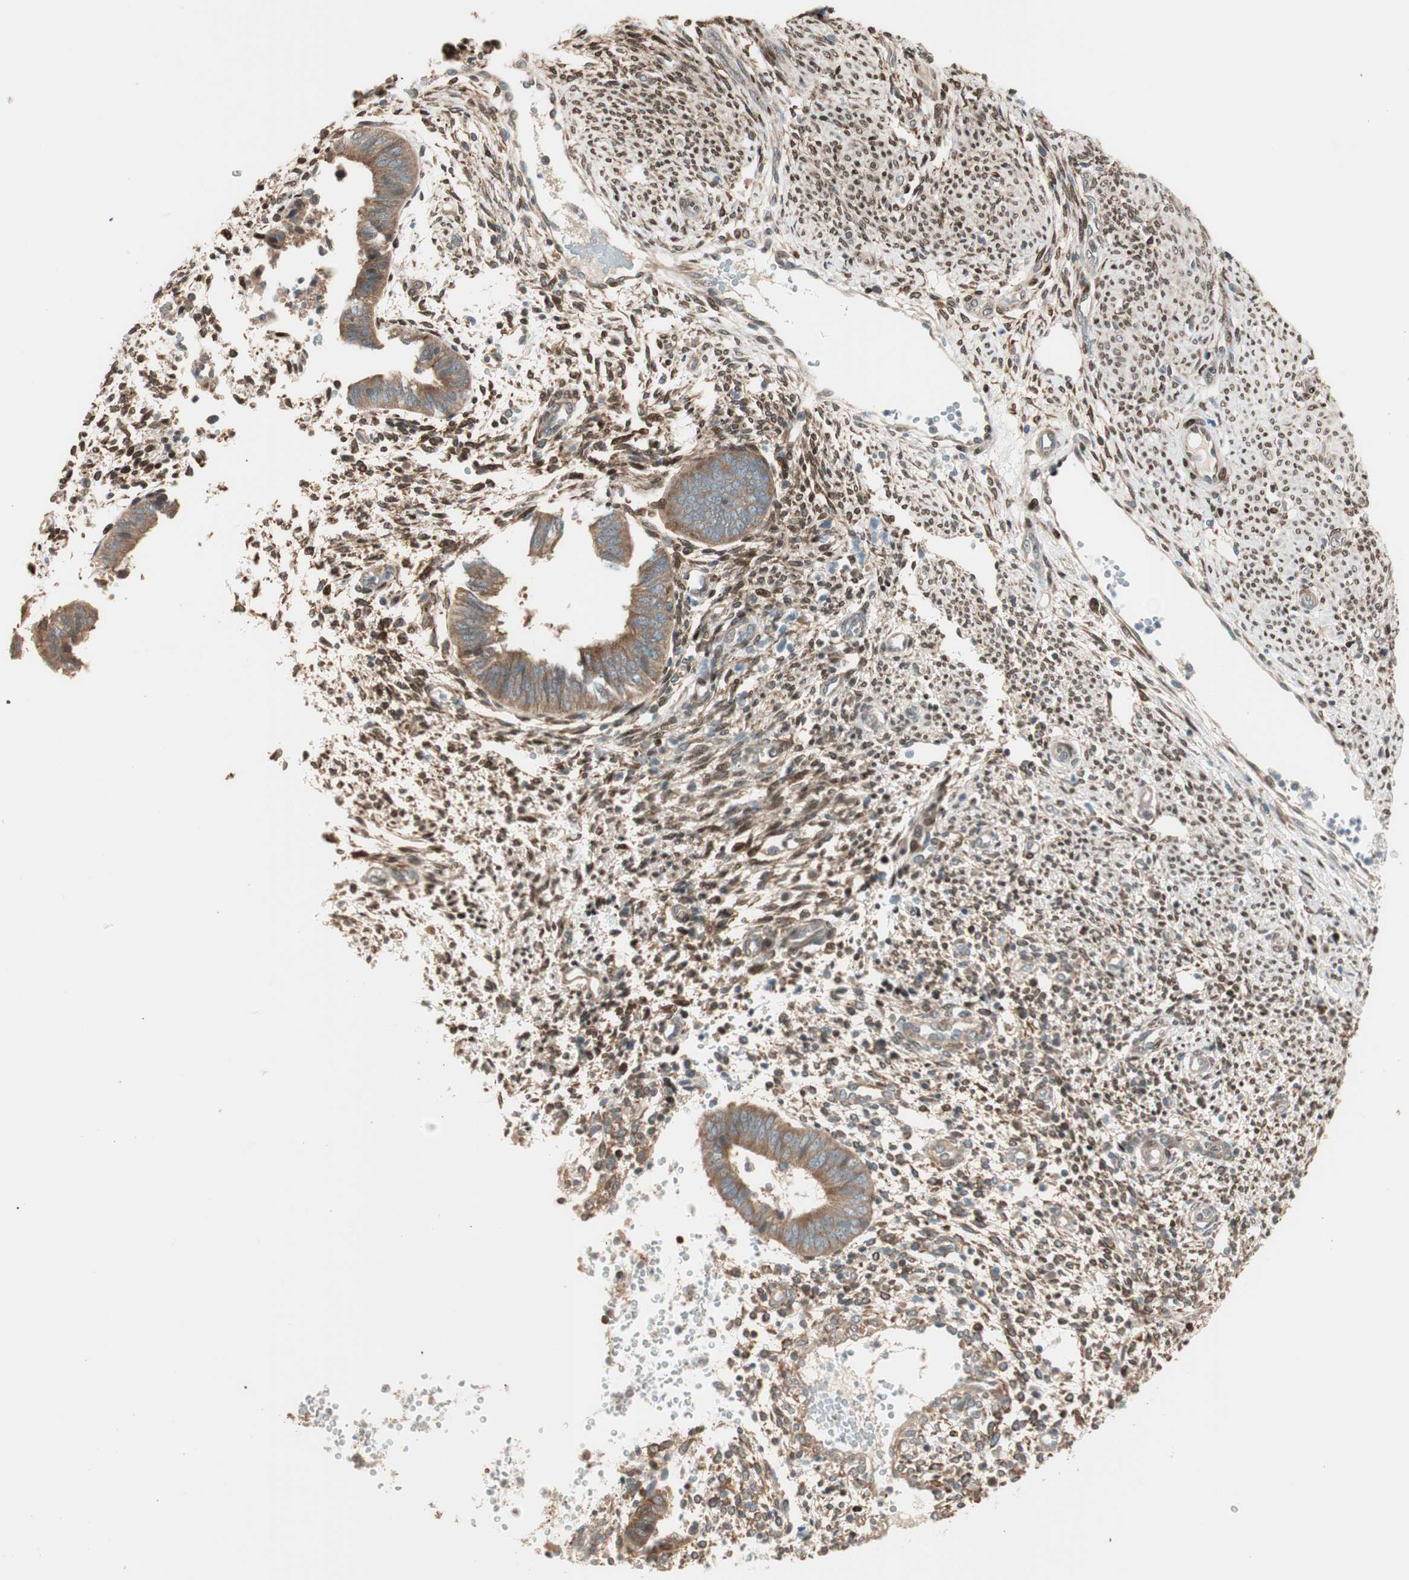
{"staining": {"intensity": "strong", "quantity": ">75%", "location": "cytoplasmic/membranous,nuclear"}, "tissue": "endometrium", "cell_type": "Cells in endometrial stroma", "image_type": "normal", "snomed": [{"axis": "morphology", "description": "Normal tissue, NOS"}, {"axis": "topography", "description": "Endometrium"}], "caption": "Immunohistochemical staining of benign endometrium demonstrates strong cytoplasmic/membranous,nuclear protein positivity in approximately >75% of cells in endometrial stroma. (IHC, brightfield microscopy, high magnification).", "gene": "BIN1", "patient": {"sex": "female", "age": 35}}